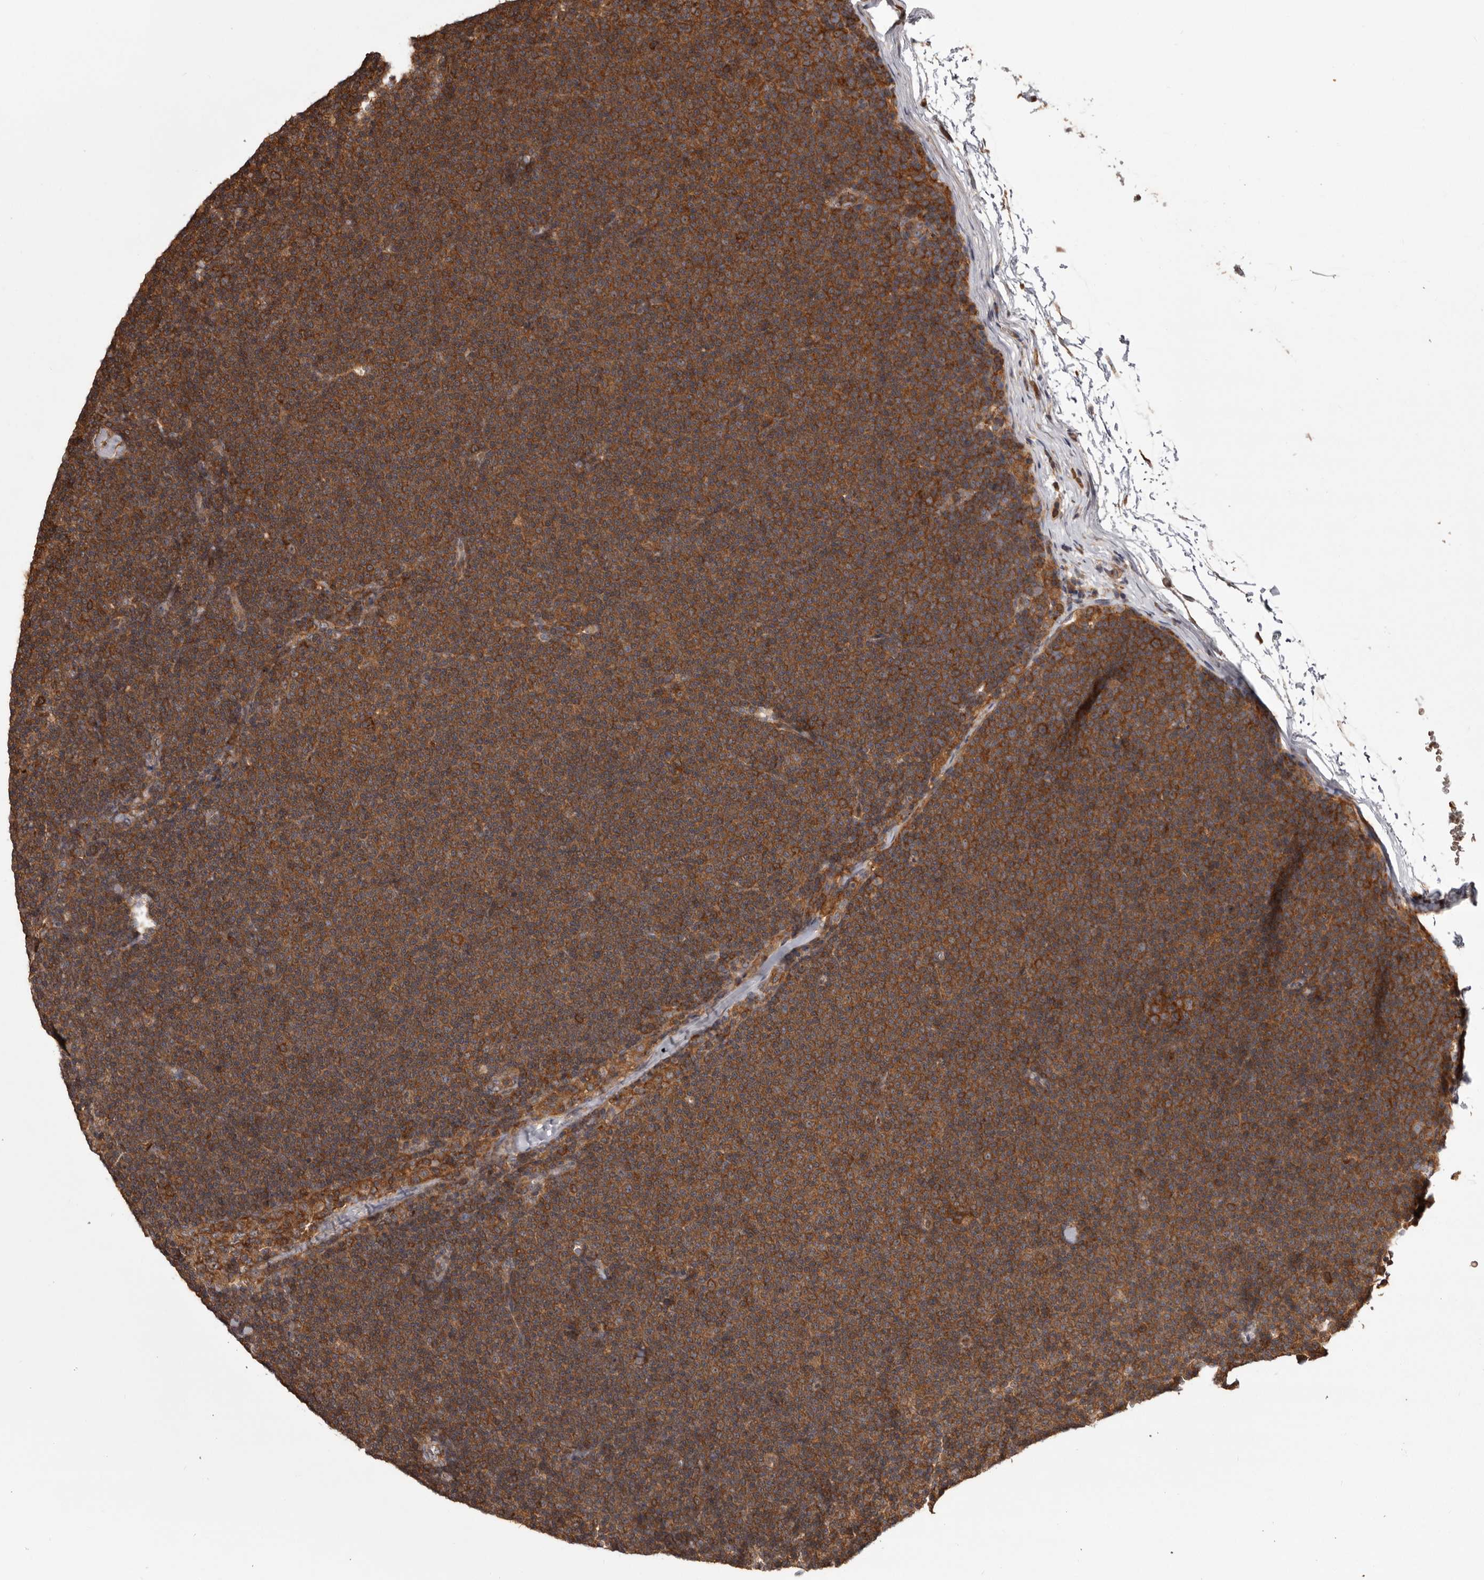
{"staining": {"intensity": "strong", "quantity": ">75%", "location": "cytoplasmic/membranous"}, "tissue": "lymphoma", "cell_type": "Tumor cells", "image_type": "cancer", "snomed": [{"axis": "morphology", "description": "Malignant lymphoma, non-Hodgkin's type, Low grade"}, {"axis": "topography", "description": "Lymph node"}], "caption": "Immunohistochemical staining of human low-grade malignant lymphoma, non-Hodgkin's type displays strong cytoplasmic/membranous protein staining in approximately >75% of tumor cells.", "gene": "DARS1", "patient": {"sex": "female", "age": 53}}